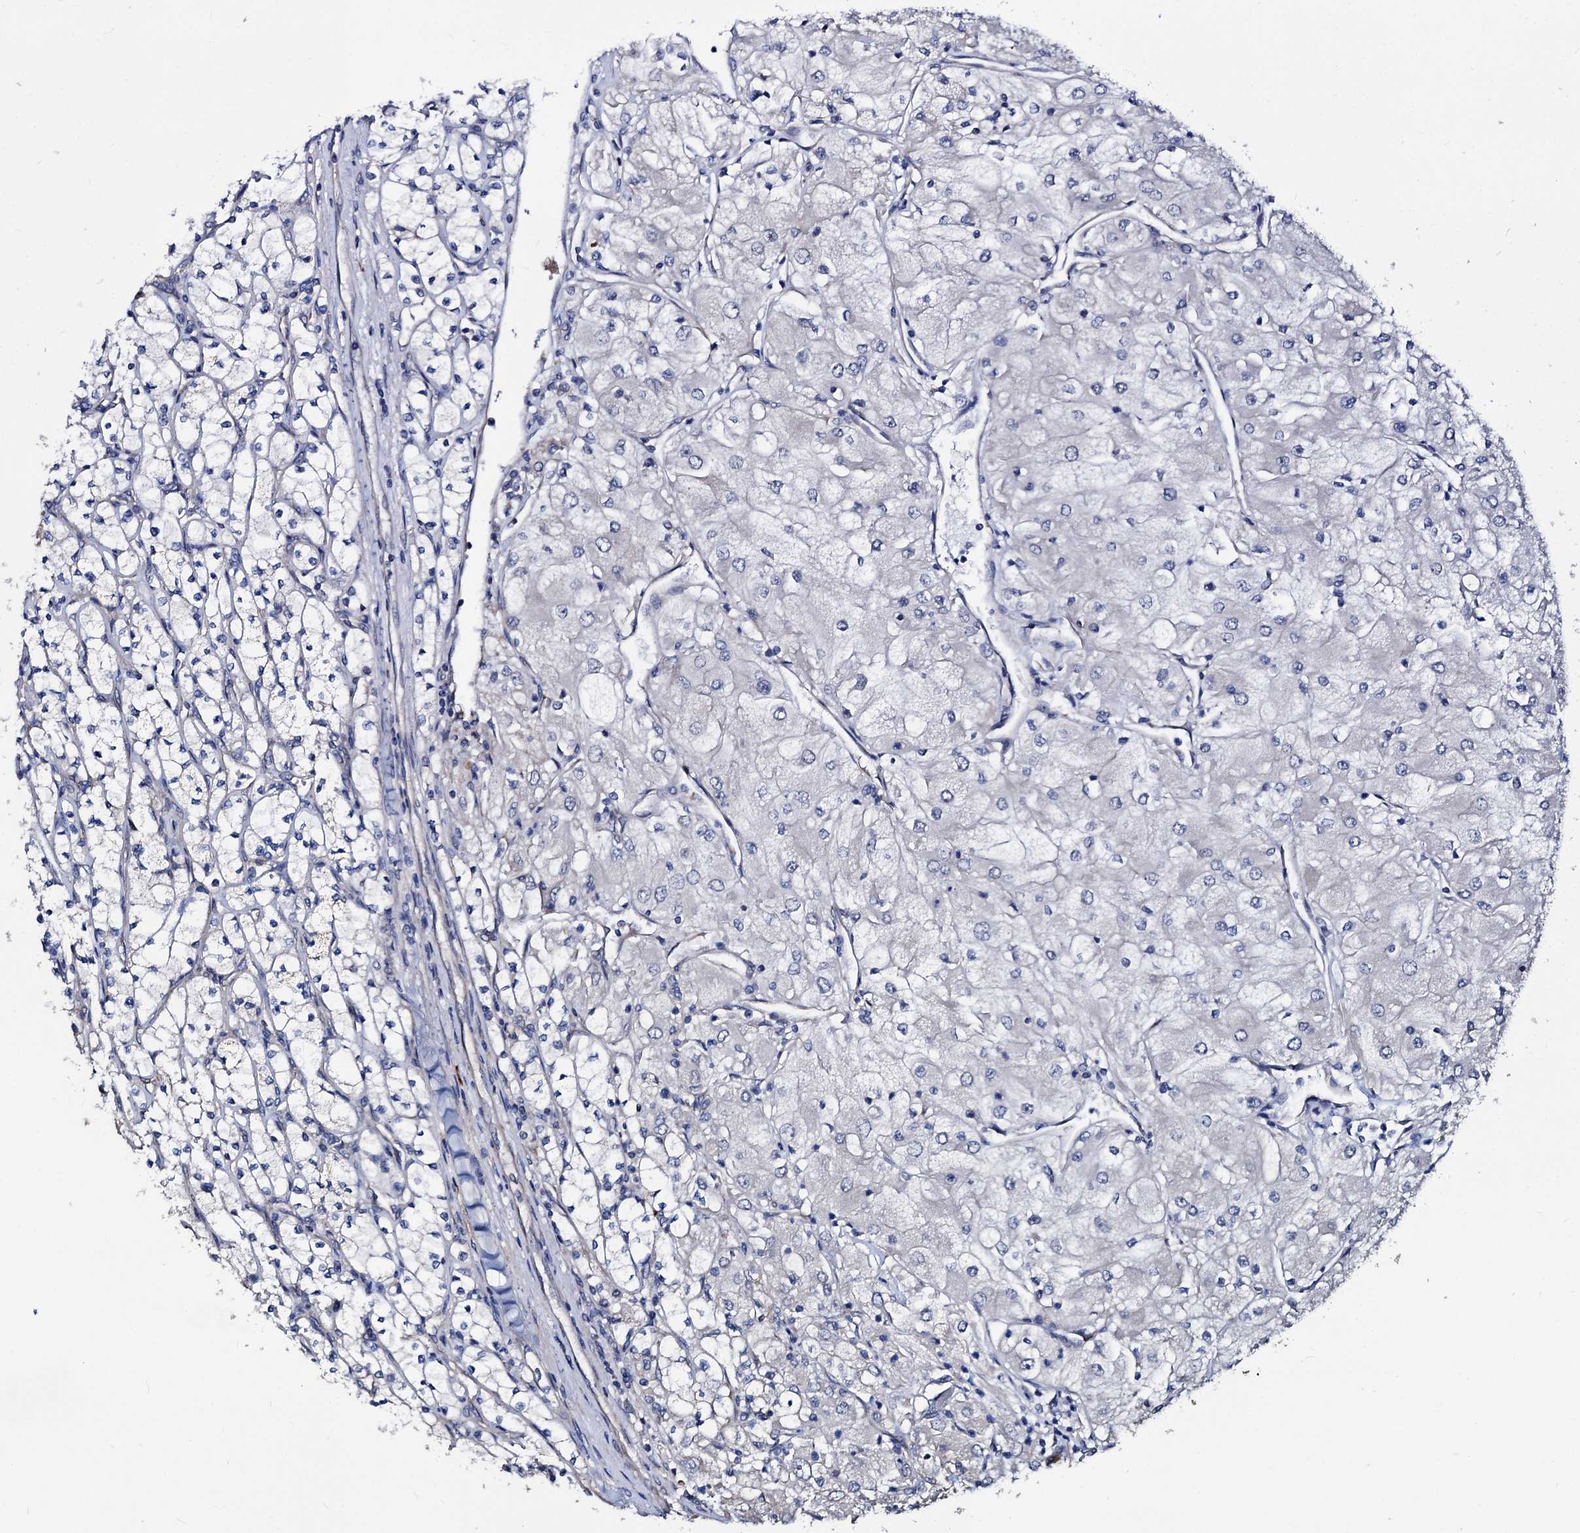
{"staining": {"intensity": "negative", "quantity": "none", "location": "none"}, "tissue": "renal cancer", "cell_type": "Tumor cells", "image_type": "cancer", "snomed": [{"axis": "morphology", "description": "Adenocarcinoma, NOS"}, {"axis": "topography", "description": "Kidney"}], "caption": "An immunohistochemistry photomicrograph of adenocarcinoma (renal) is shown. There is no staining in tumor cells of adenocarcinoma (renal).", "gene": "AKAP11", "patient": {"sex": "male", "age": 80}}